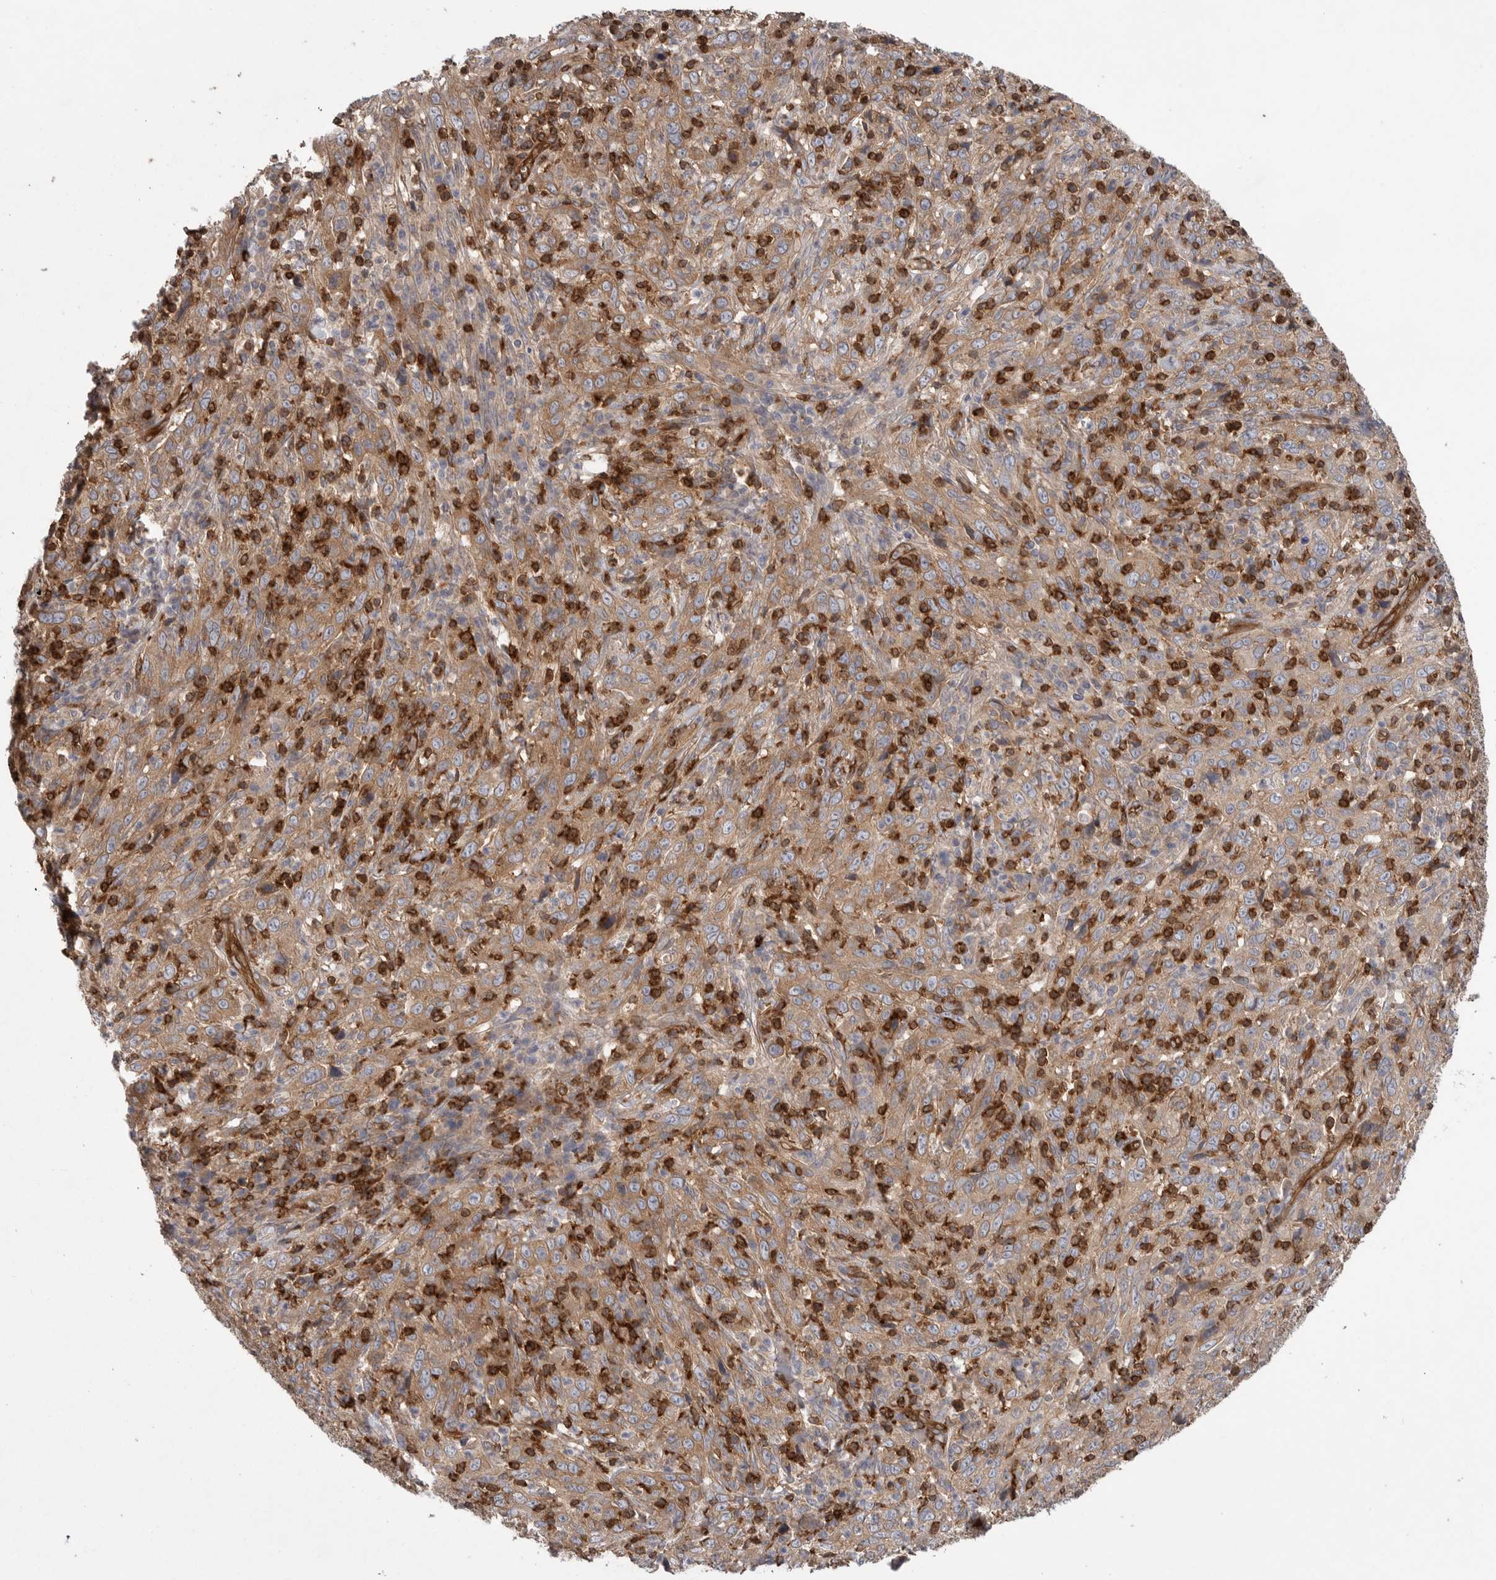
{"staining": {"intensity": "moderate", "quantity": ">75%", "location": "cytoplasmic/membranous"}, "tissue": "cervical cancer", "cell_type": "Tumor cells", "image_type": "cancer", "snomed": [{"axis": "morphology", "description": "Squamous cell carcinoma, NOS"}, {"axis": "topography", "description": "Cervix"}], "caption": "A photomicrograph of human cervical squamous cell carcinoma stained for a protein shows moderate cytoplasmic/membranous brown staining in tumor cells.", "gene": "PRKCH", "patient": {"sex": "female", "age": 46}}